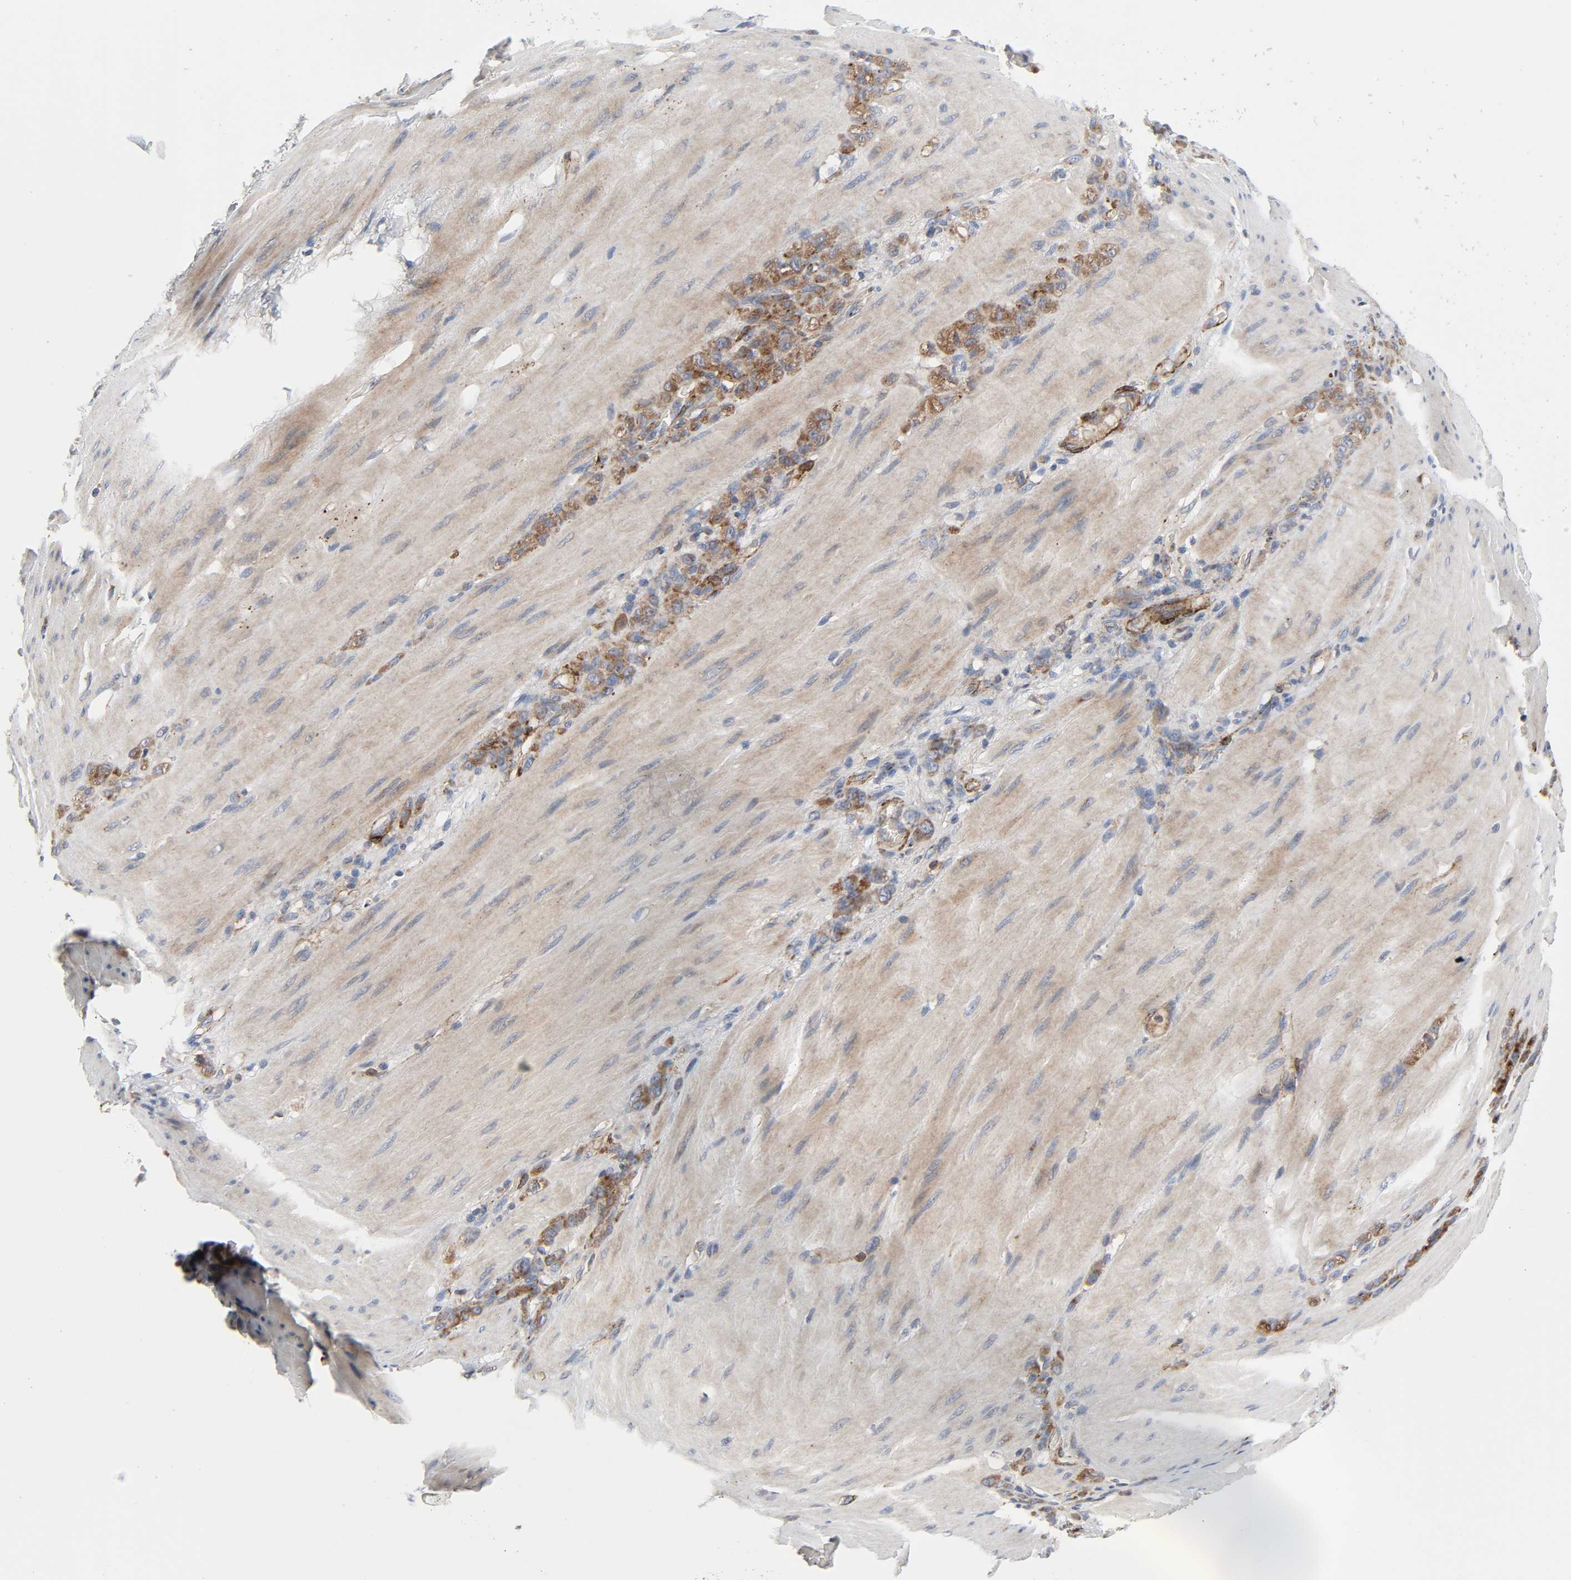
{"staining": {"intensity": "strong", "quantity": ">75%", "location": "cytoplasmic/membranous"}, "tissue": "stomach cancer", "cell_type": "Tumor cells", "image_type": "cancer", "snomed": [{"axis": "morphology", "description": "Adenocarcinoma, NOS"}, {"axis": "topography", "description": "Stomach"}], "caption": "Approximately >75% of tumor cells in stomach adenocarcinoma show strong cytoplasmic/membranous protein positivity as visualized by brown immunohistochemical staining.", "gene": "ARHGAP1", "patient": {"sex": "male", "age": 82}}